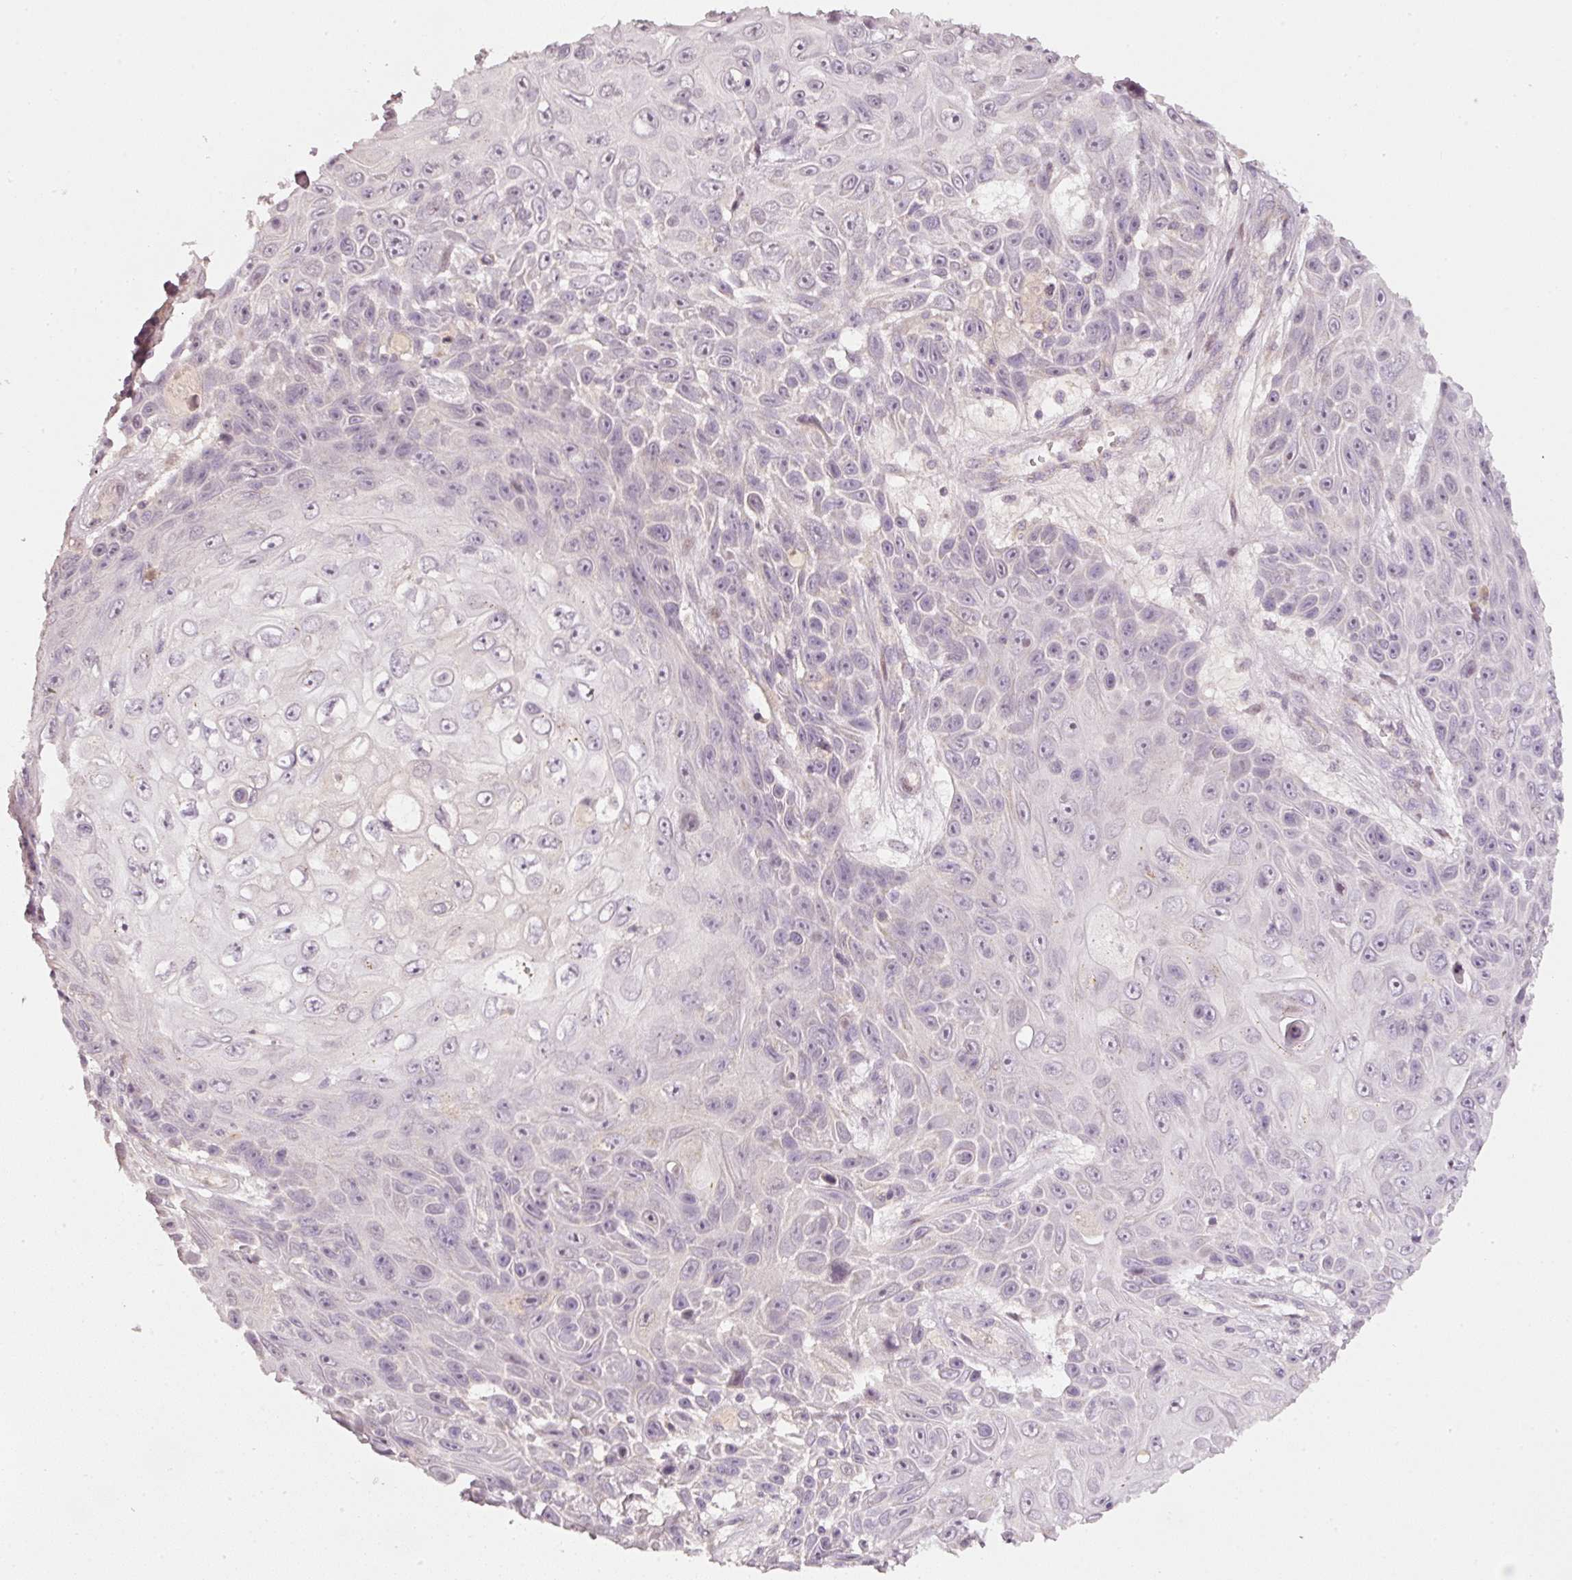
{"staining": {"intensity": "moderate", "quantity": "<25%", "location": "cytoplasmic/membranous"}, "tissue": "skin cancer", "cell_type": "Tumor cells", "image_type": "cancer", "snomed": [{"axis": "morphology", "description": "Squamous cell carcinoma, NOS"}, {"axis": "topography", "description": "Skin"}], "caption": "Protein expression analysis of squamous cell carcinoma (skin) displays moderate cytoplasmic/membranous positivity in about <25% of tumor cells. (DAB = brown stain, brightfield microscopy at high magnification).", "gene": "TOB2", "patient": {"sex": "male", "age": 82}}